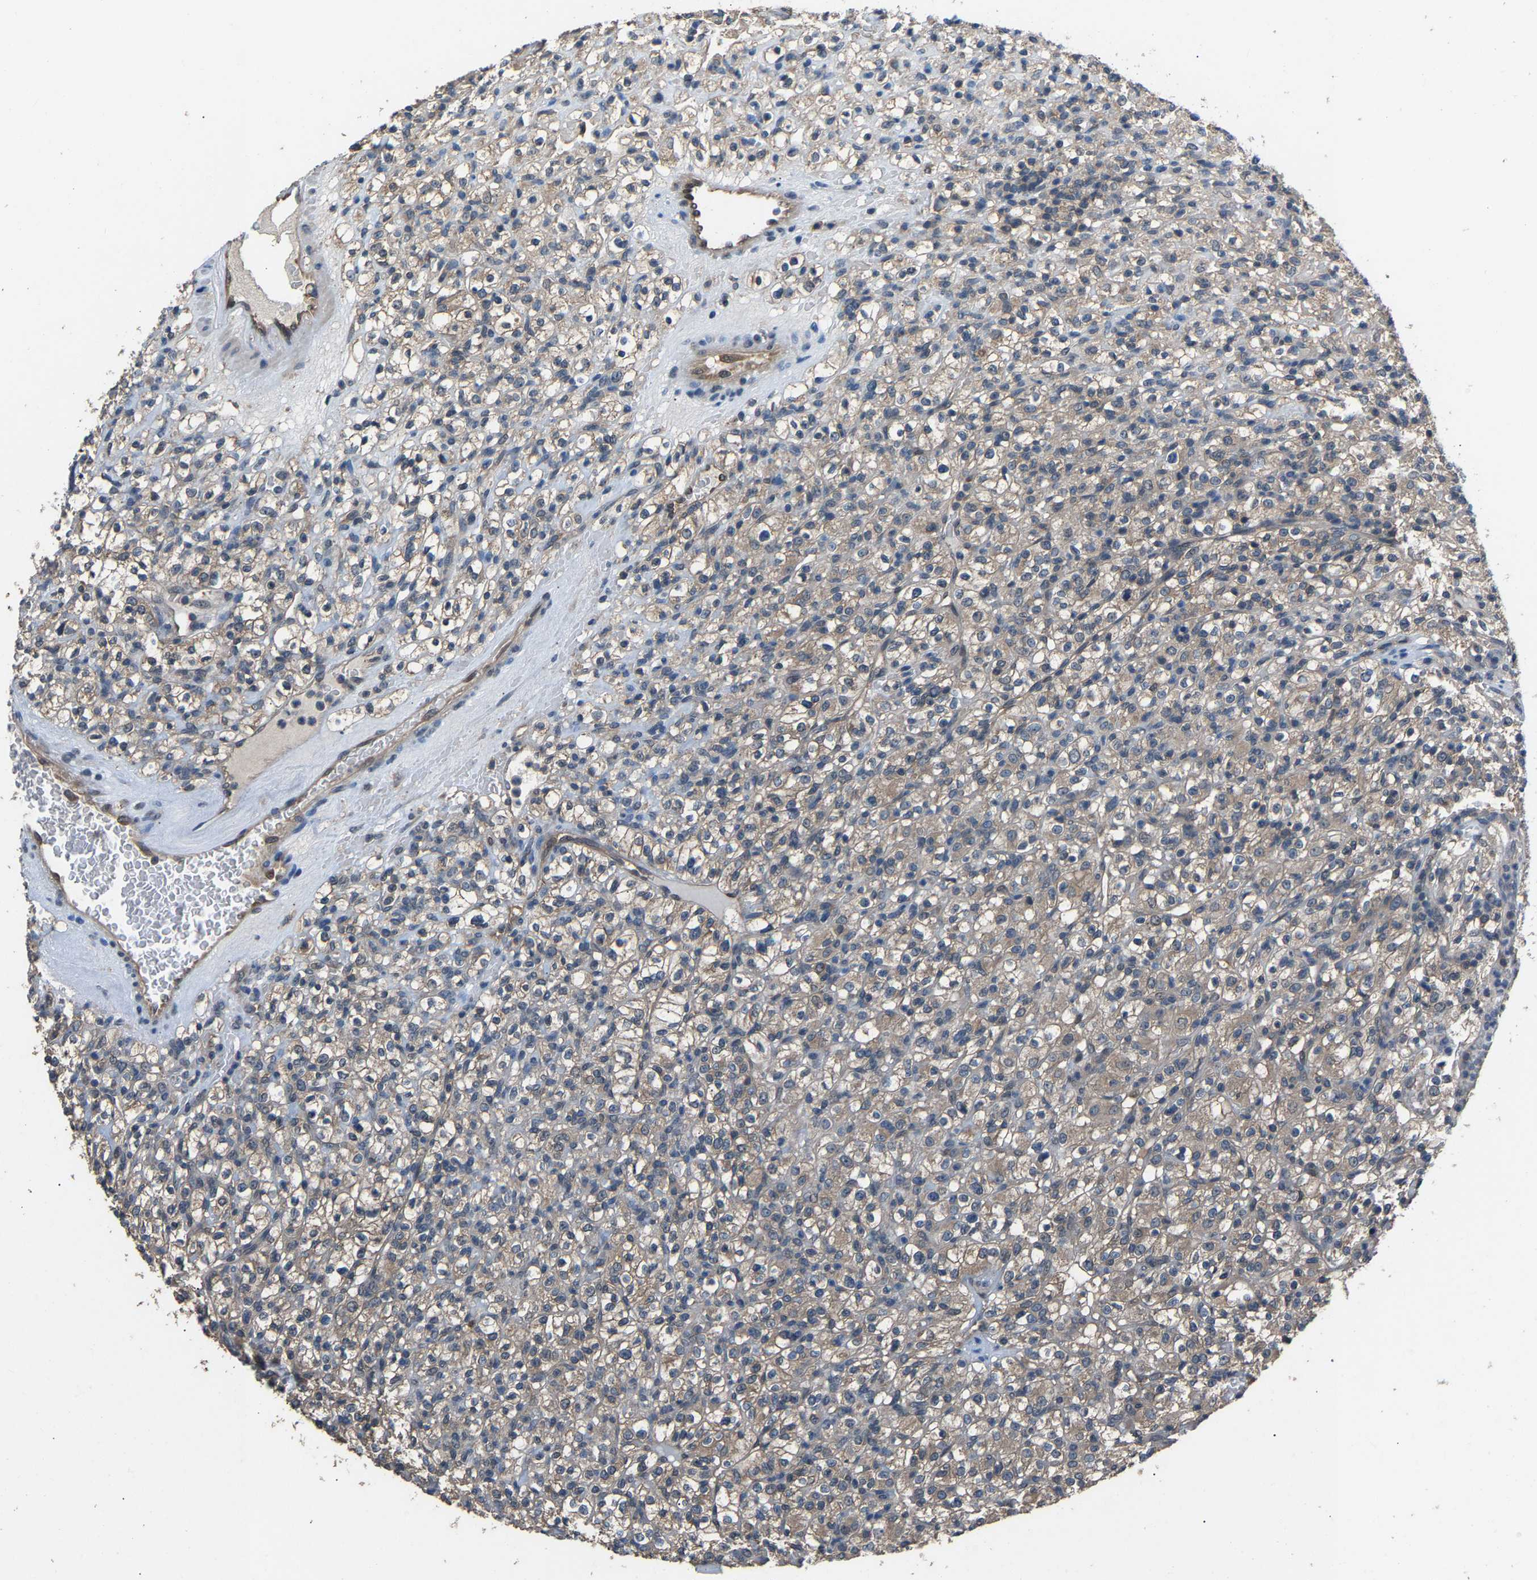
{"staining": {"intensity": "weak", "quantity": ">75%", "location": "cytoplasmic/membranous"}, "tissue": "renal cancer", "cell_type": "Tumor cells", "image_type": "cancer", "snomed": [{"axis": "morphology", "description": "Normal tissue, NOS"}, {"axis": "morphology", "description": "Adenocarcinoma, NOS"}, {"axis": "topography", "description": "Kidney"}], "caption": "High-magnification brightfield microscopy of renal adenocarcinoma stained with DAB (brown) and counterstained with hematoxylin (blue). tumor cells exhibit weak cytoplasmic/membranous staining is identified in approximately>75% of cells.", "gene": "ABCC9", "patient": {"sex": "female", "age": 72}}